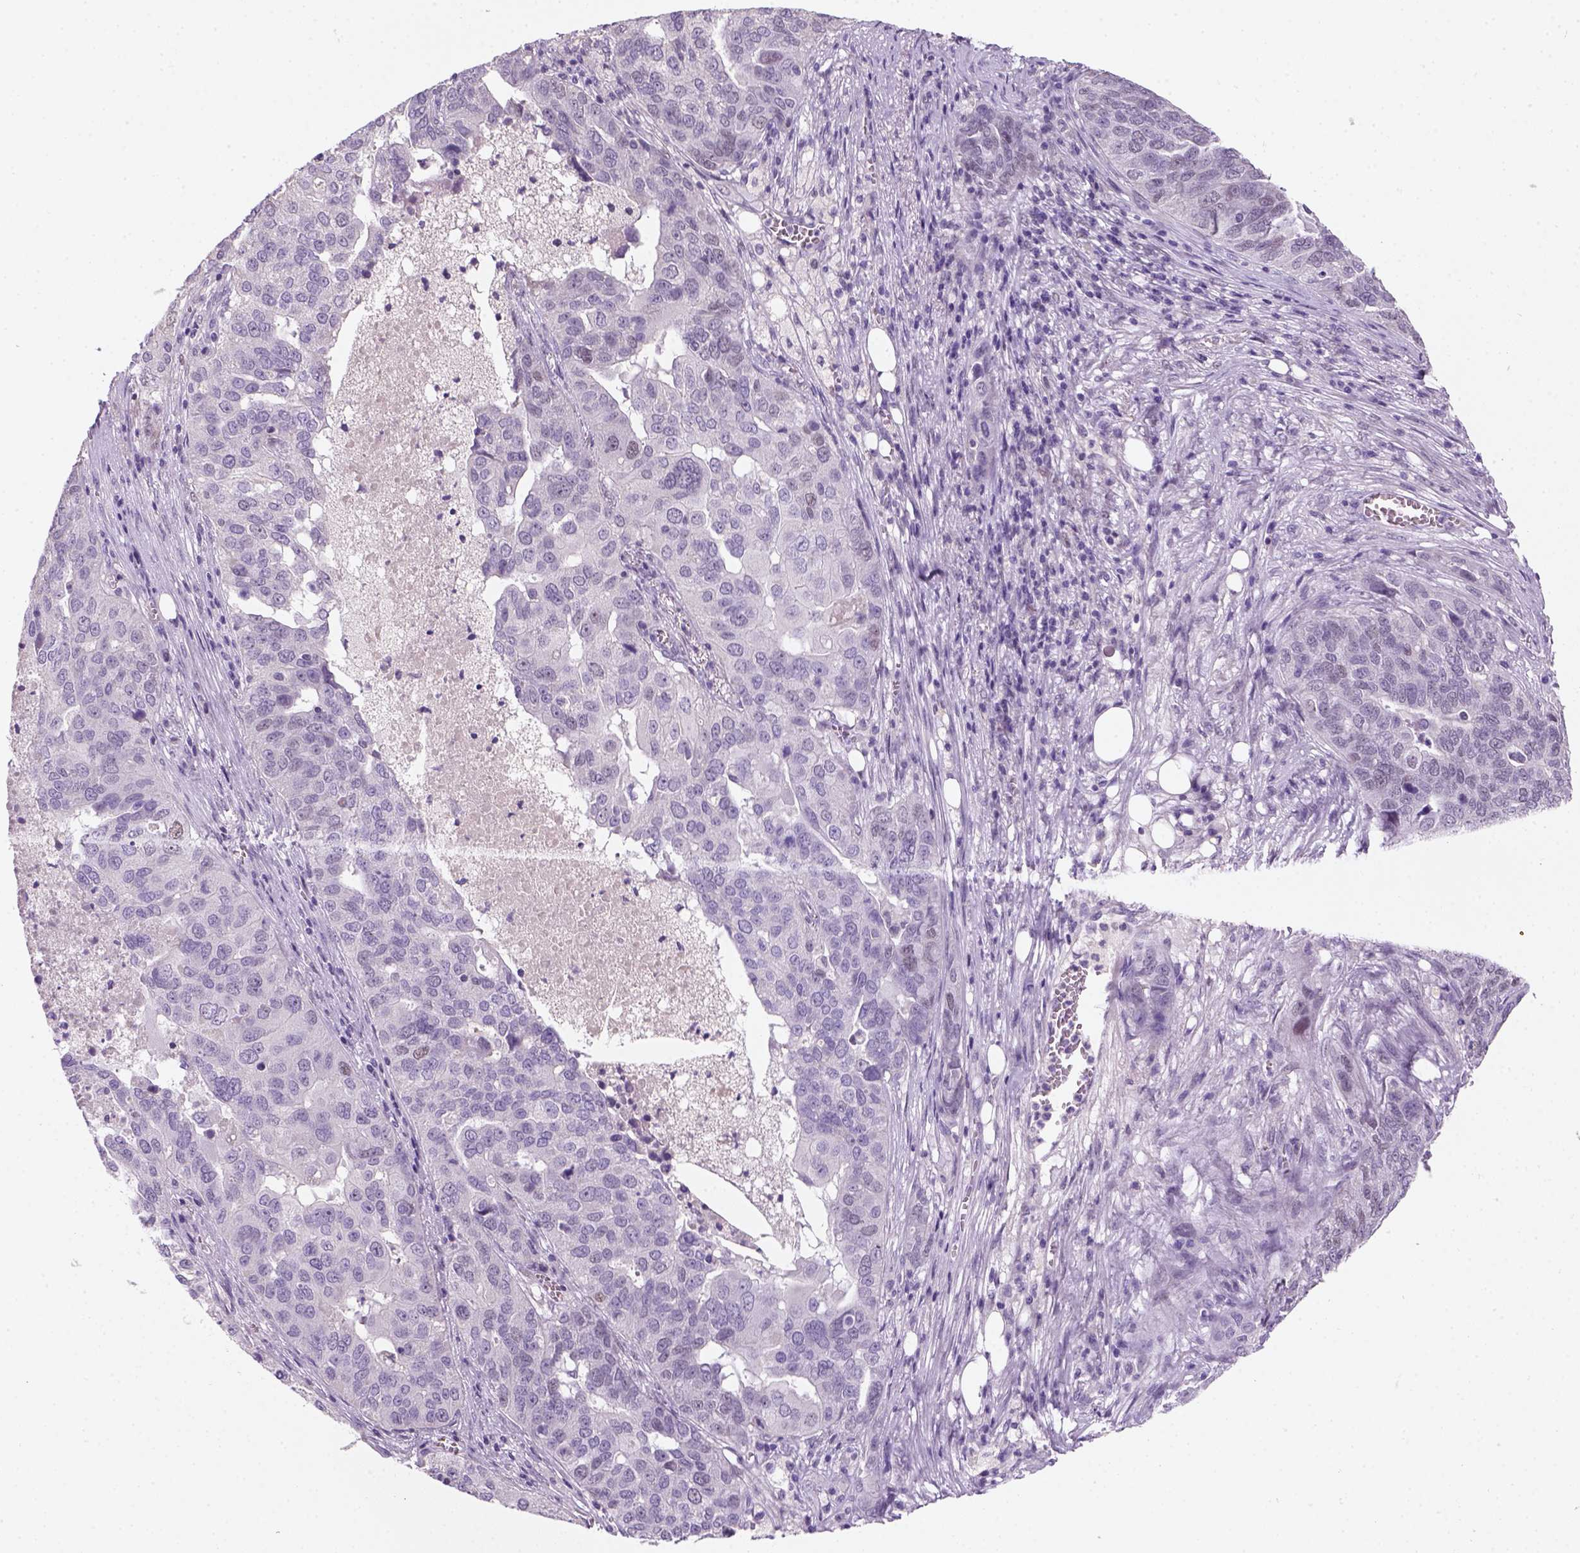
{"staining": {"intensity": "weak", "quantity": "<25%", "location": "nuclear"}, "tissue": "ovarian cancer", "cell_type": "Tumor cells", "image_type": "cancer", "snomed": [{"axis": "morphology", "description": "Carcinoma, endometroid"}, {"axis": "topography", "description": "Soft tissue"}, {"axis": "topography", "description": "Ovary"}], "caption": "An image of ovarian cancer (endometroid carcinoma) stained for a protein reveals no brown staining in tumor cells.", "gene": "ZMAT4", "patient": {"sex": "female", "age": 52}}